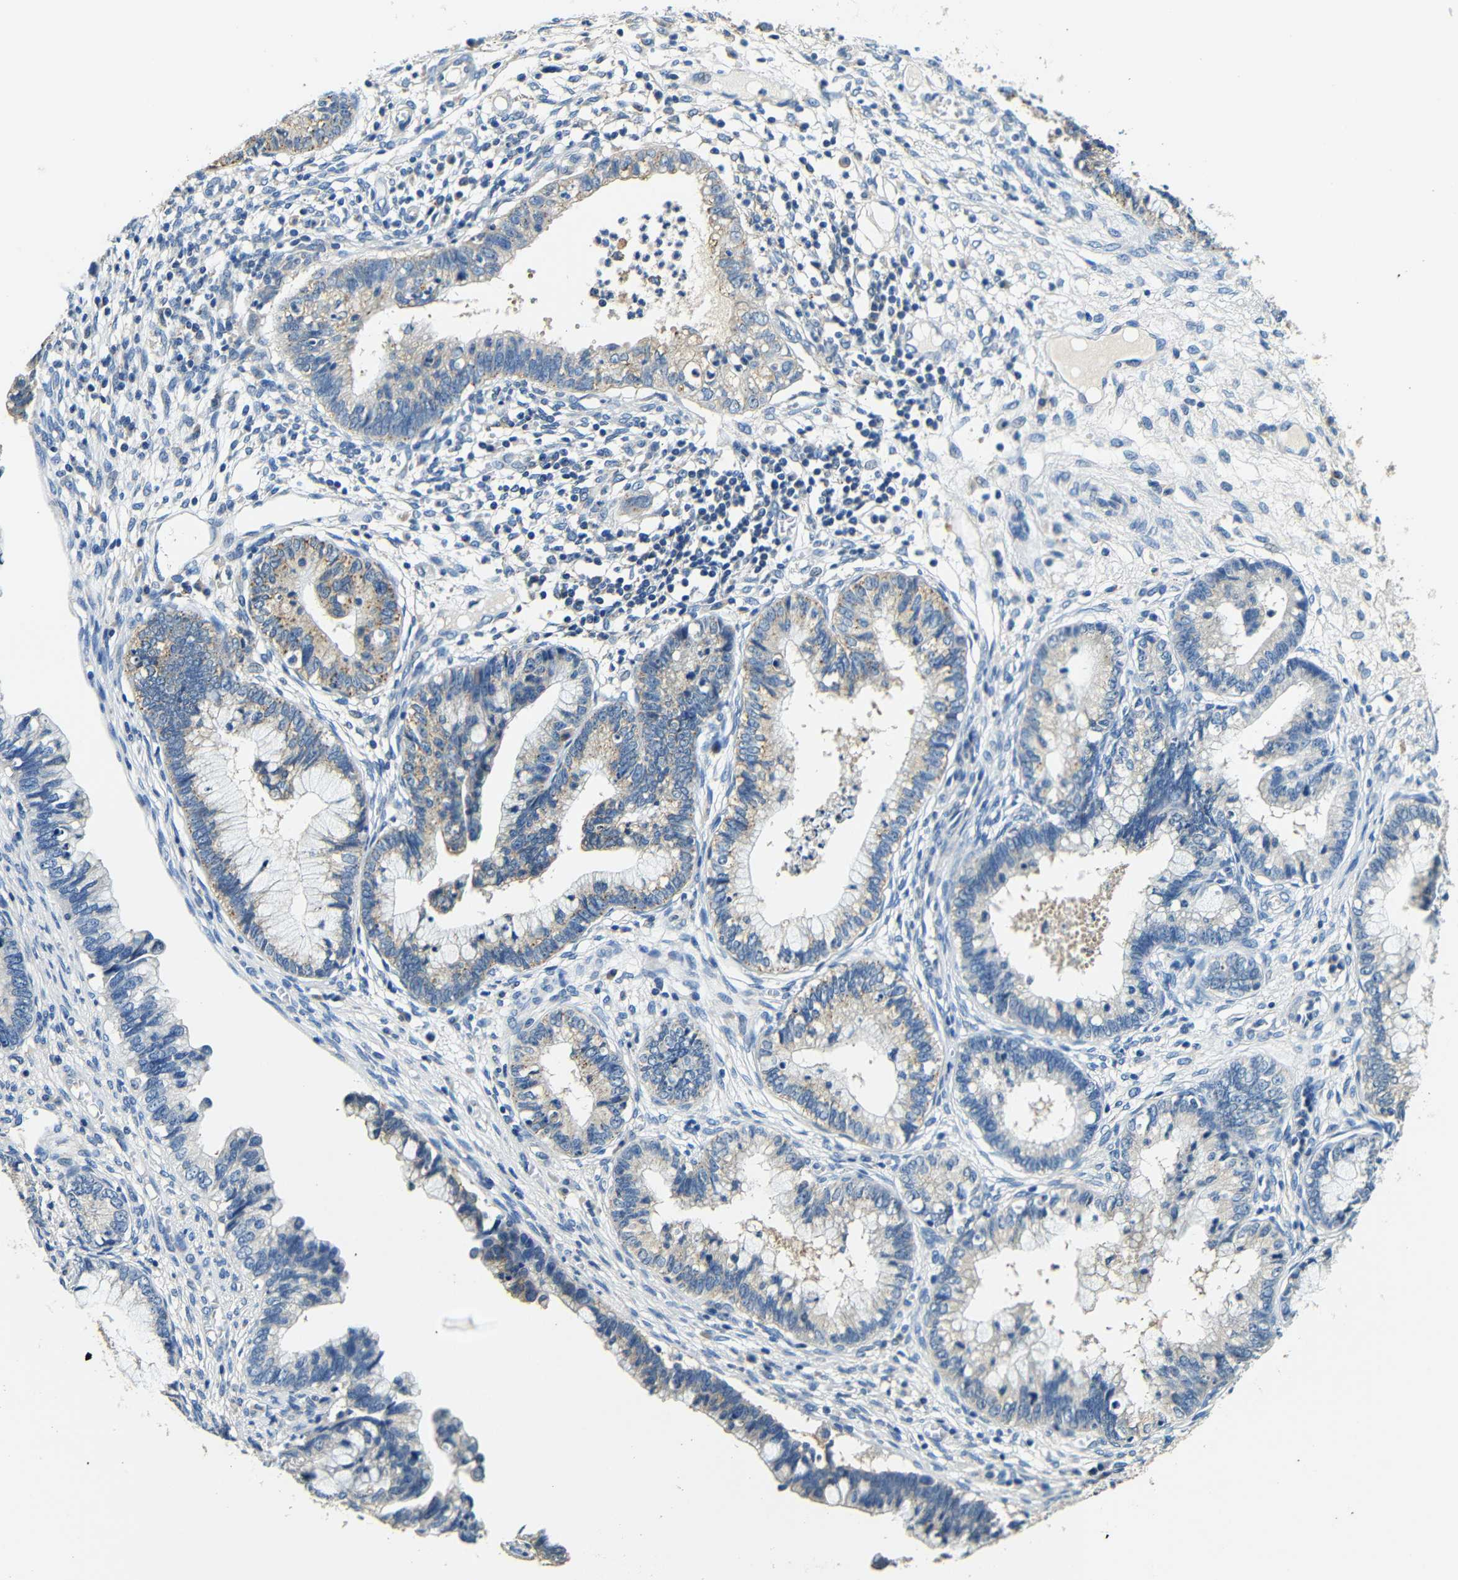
{"staining": {"intensity": "weak", "quantity": "25%-75%", "location": "cytoplasmic/membranous"}, "tissue": "cervical cancer", "cell_type": "Tumor cells", "image_type": "cancer", "snomed": [{"axis": "morphology", "description": "Adenocarcinoma, NOS"}, {"axis": "topography", "description": "Cervix"}], "caption": "Immunohistochemistry staining of adenocarcinoma (cervical), which displays low levels of weak cytoplasmic/membranous staining in approximately 25%-75% of tumor cells indicating weak cytoplasmic/membranous protein staining. The staining was performed using DAB (brown) for protein detection and nuclei were counterstained in hematoxylin (blue).", "gene": "FMO5", "patient": {"sex": "female", "age": 44}}